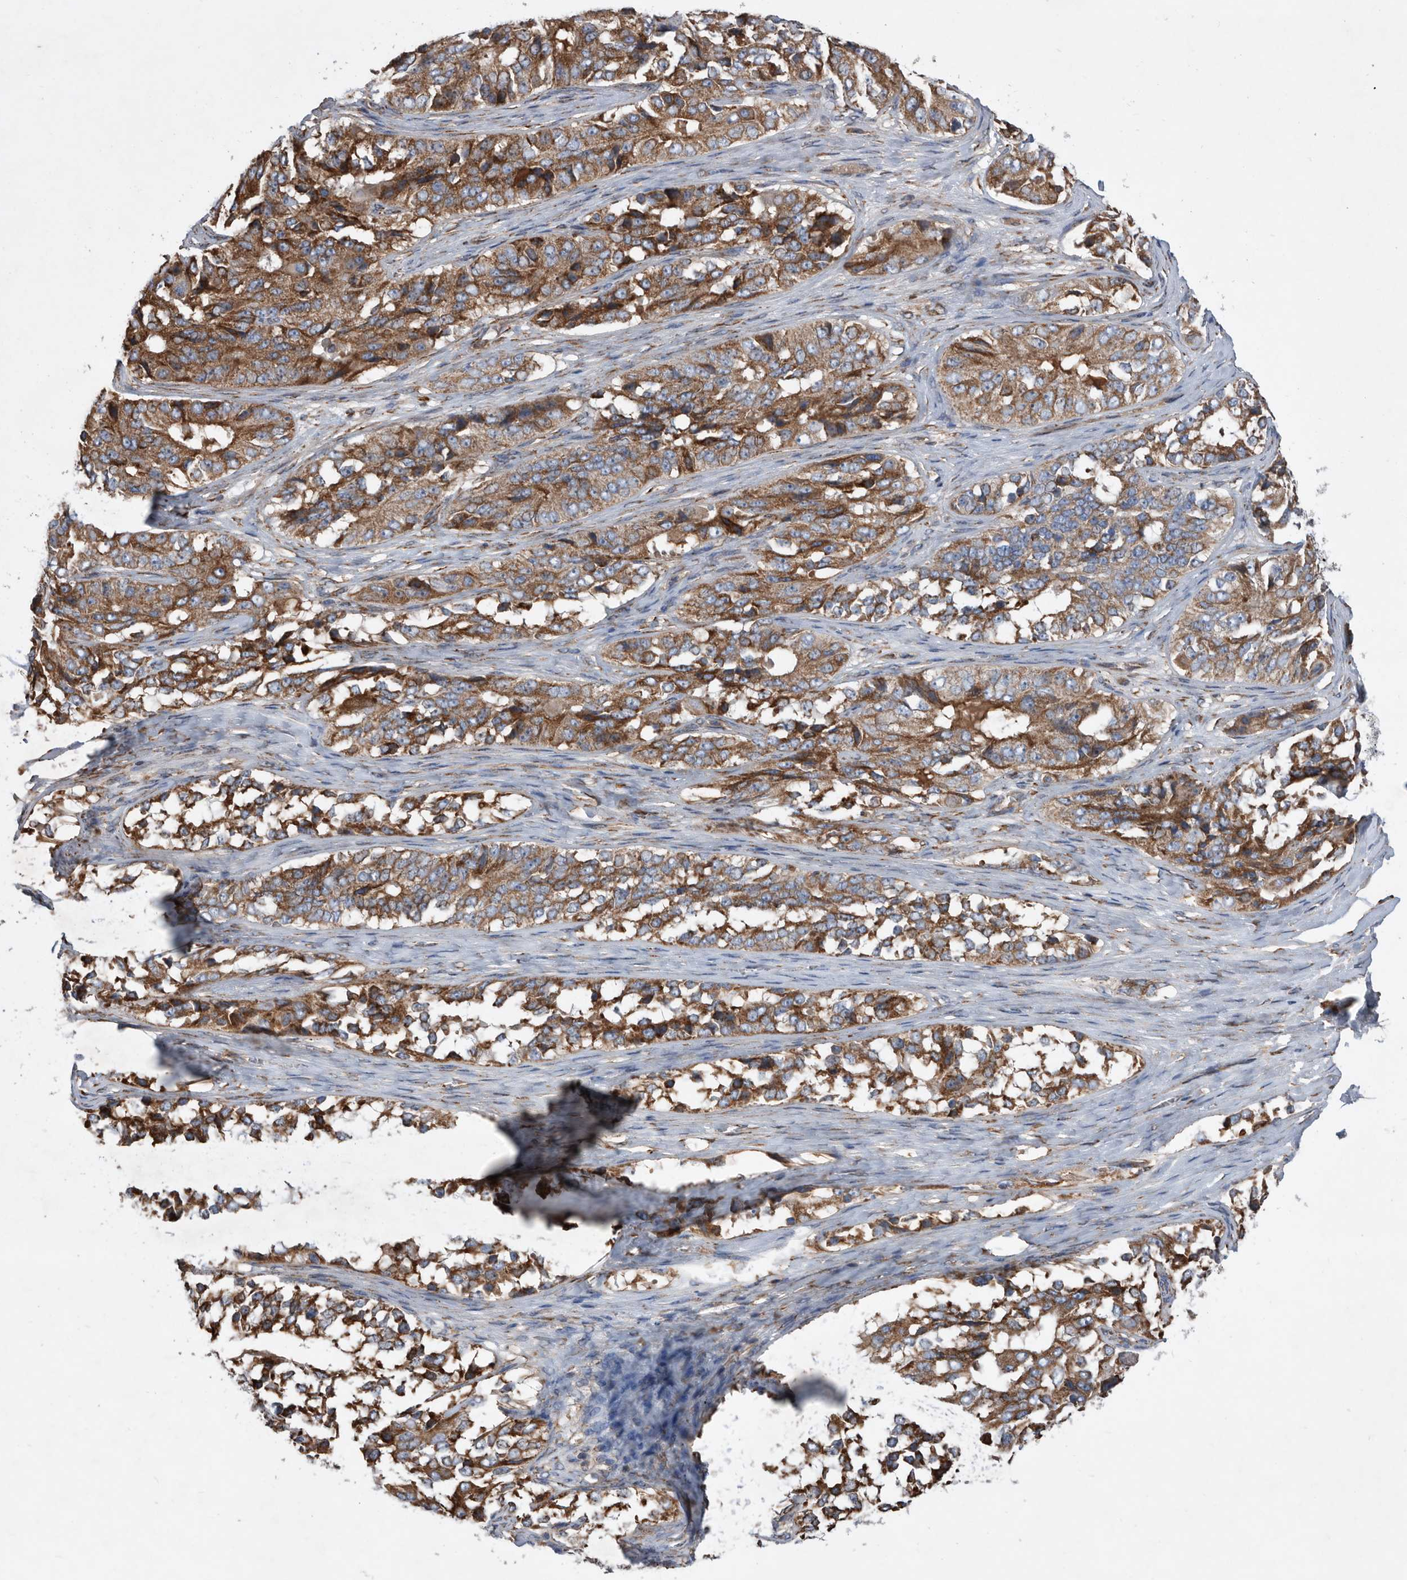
{"staining": {"intensity": "strong", "quantity": ">75%", "location": "cytoplasmic/membranous"}, "tissue": "ovarian cancer", "cell_type": "Tumor cells", "image_type": "cancer", "snomed": [{"axis": "morphology", "description": "Carcinoma, endometroid"}, {"axis": "topography", "description": "Ovary"}], "caption": "A micrograph of endometroid carcinoma (ovarian) stained for a protein shows strong cytoplasmic/membranous brown staining in tumor cells. (IHC, brightfield microscopy, high magnification).", "gene": "ATP13A3", "patient": {"sex": "female", "age": 51}}